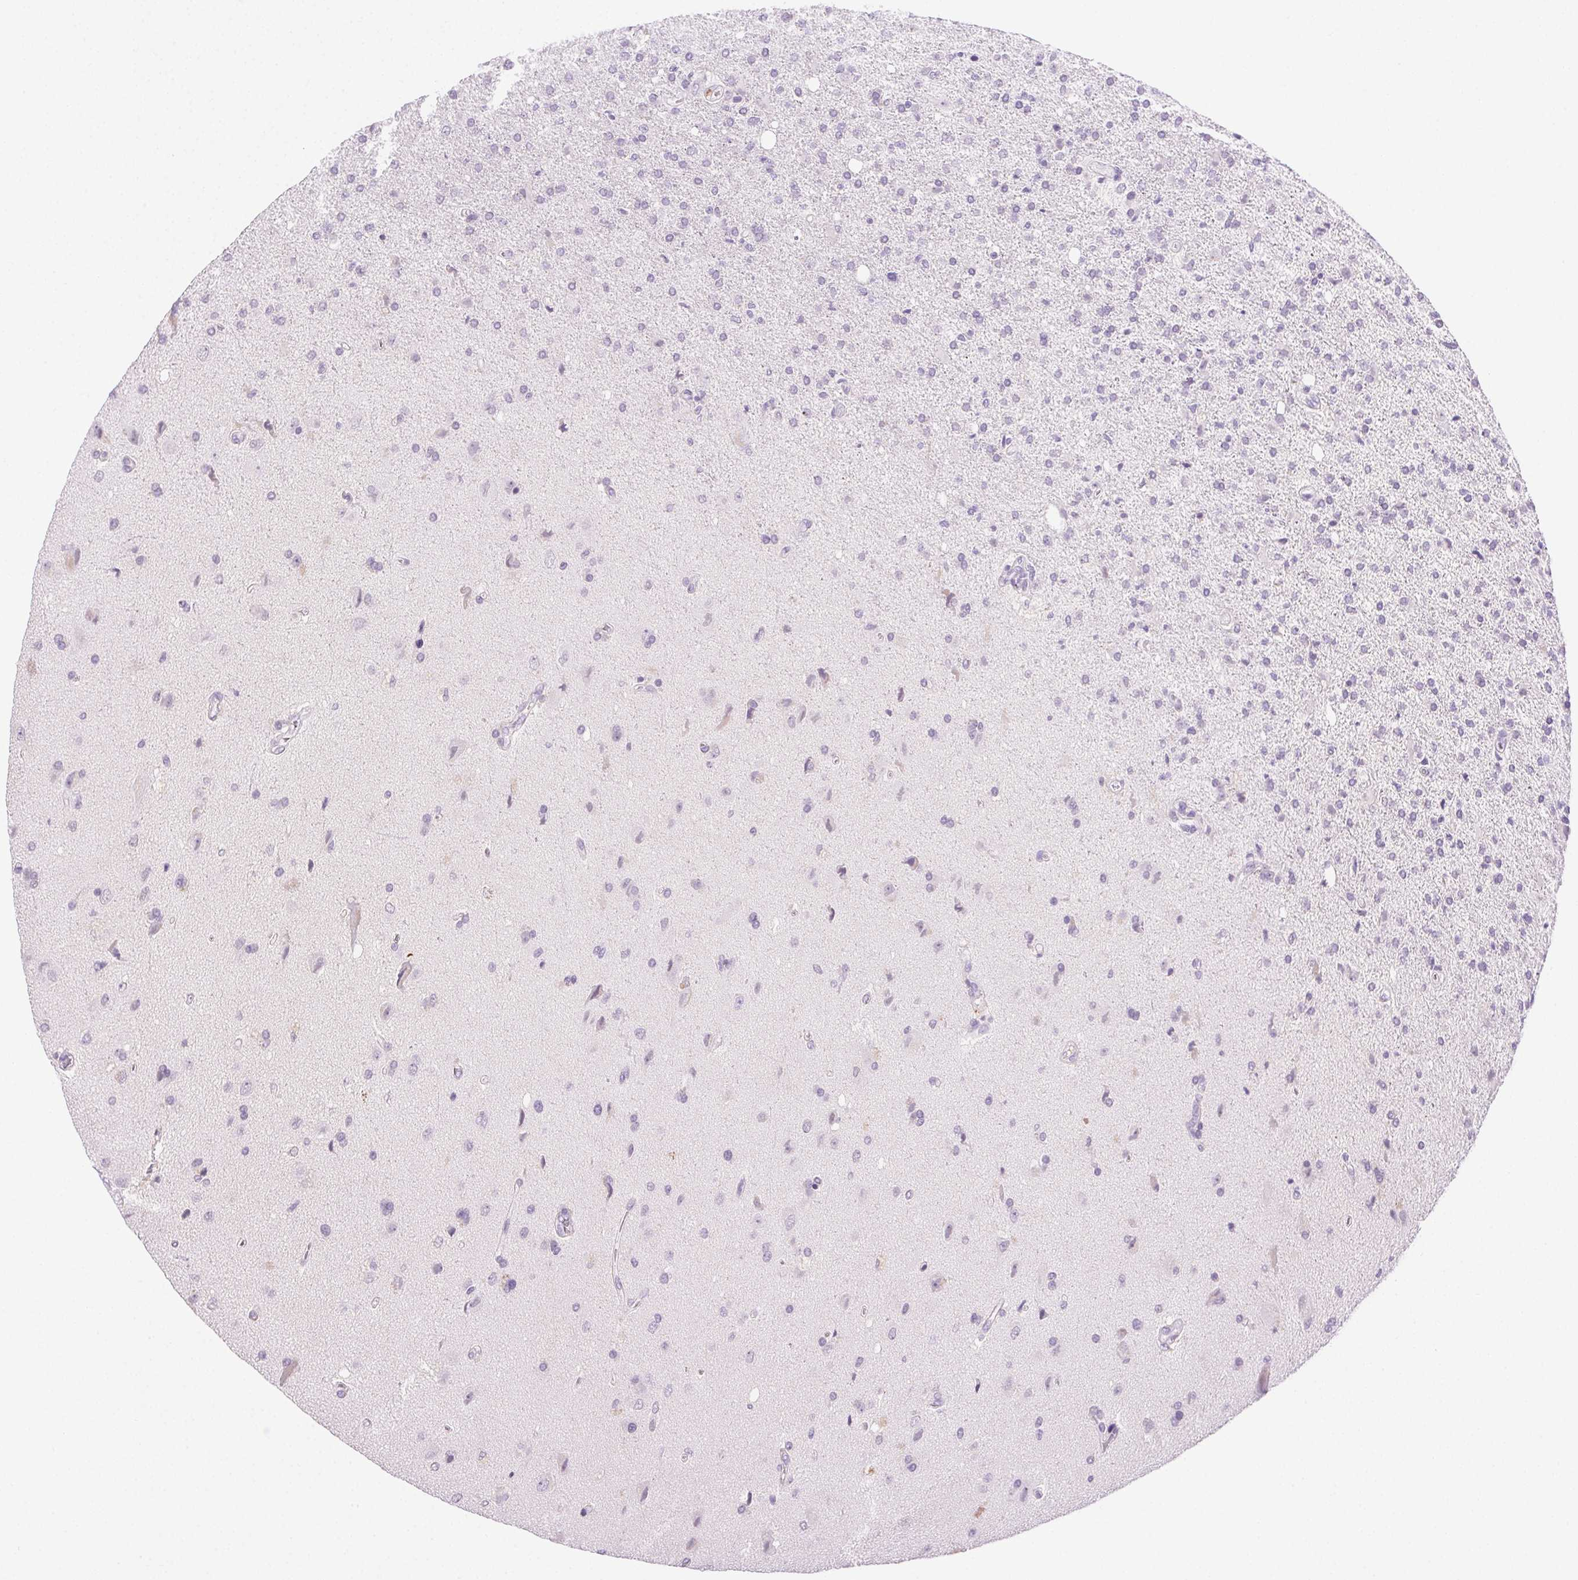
{"staining": {"intensity": "negative", "quantity": "none", "location": "none"}, "tissue": "glioma", "cell_type": "Tumor cells", "image_type": "cancer", "snomed": [{"axis": "morphology", "description": "Glioma, malignant, High grade"}, {"axis": "topography", "description": "Cerebral cortex"}], "caption": "The histopathology image exhibits no significant positivity in tumor cells of glioma.", "gene": "CLDN10", "patient": {"sex": "male", "age": 70}}